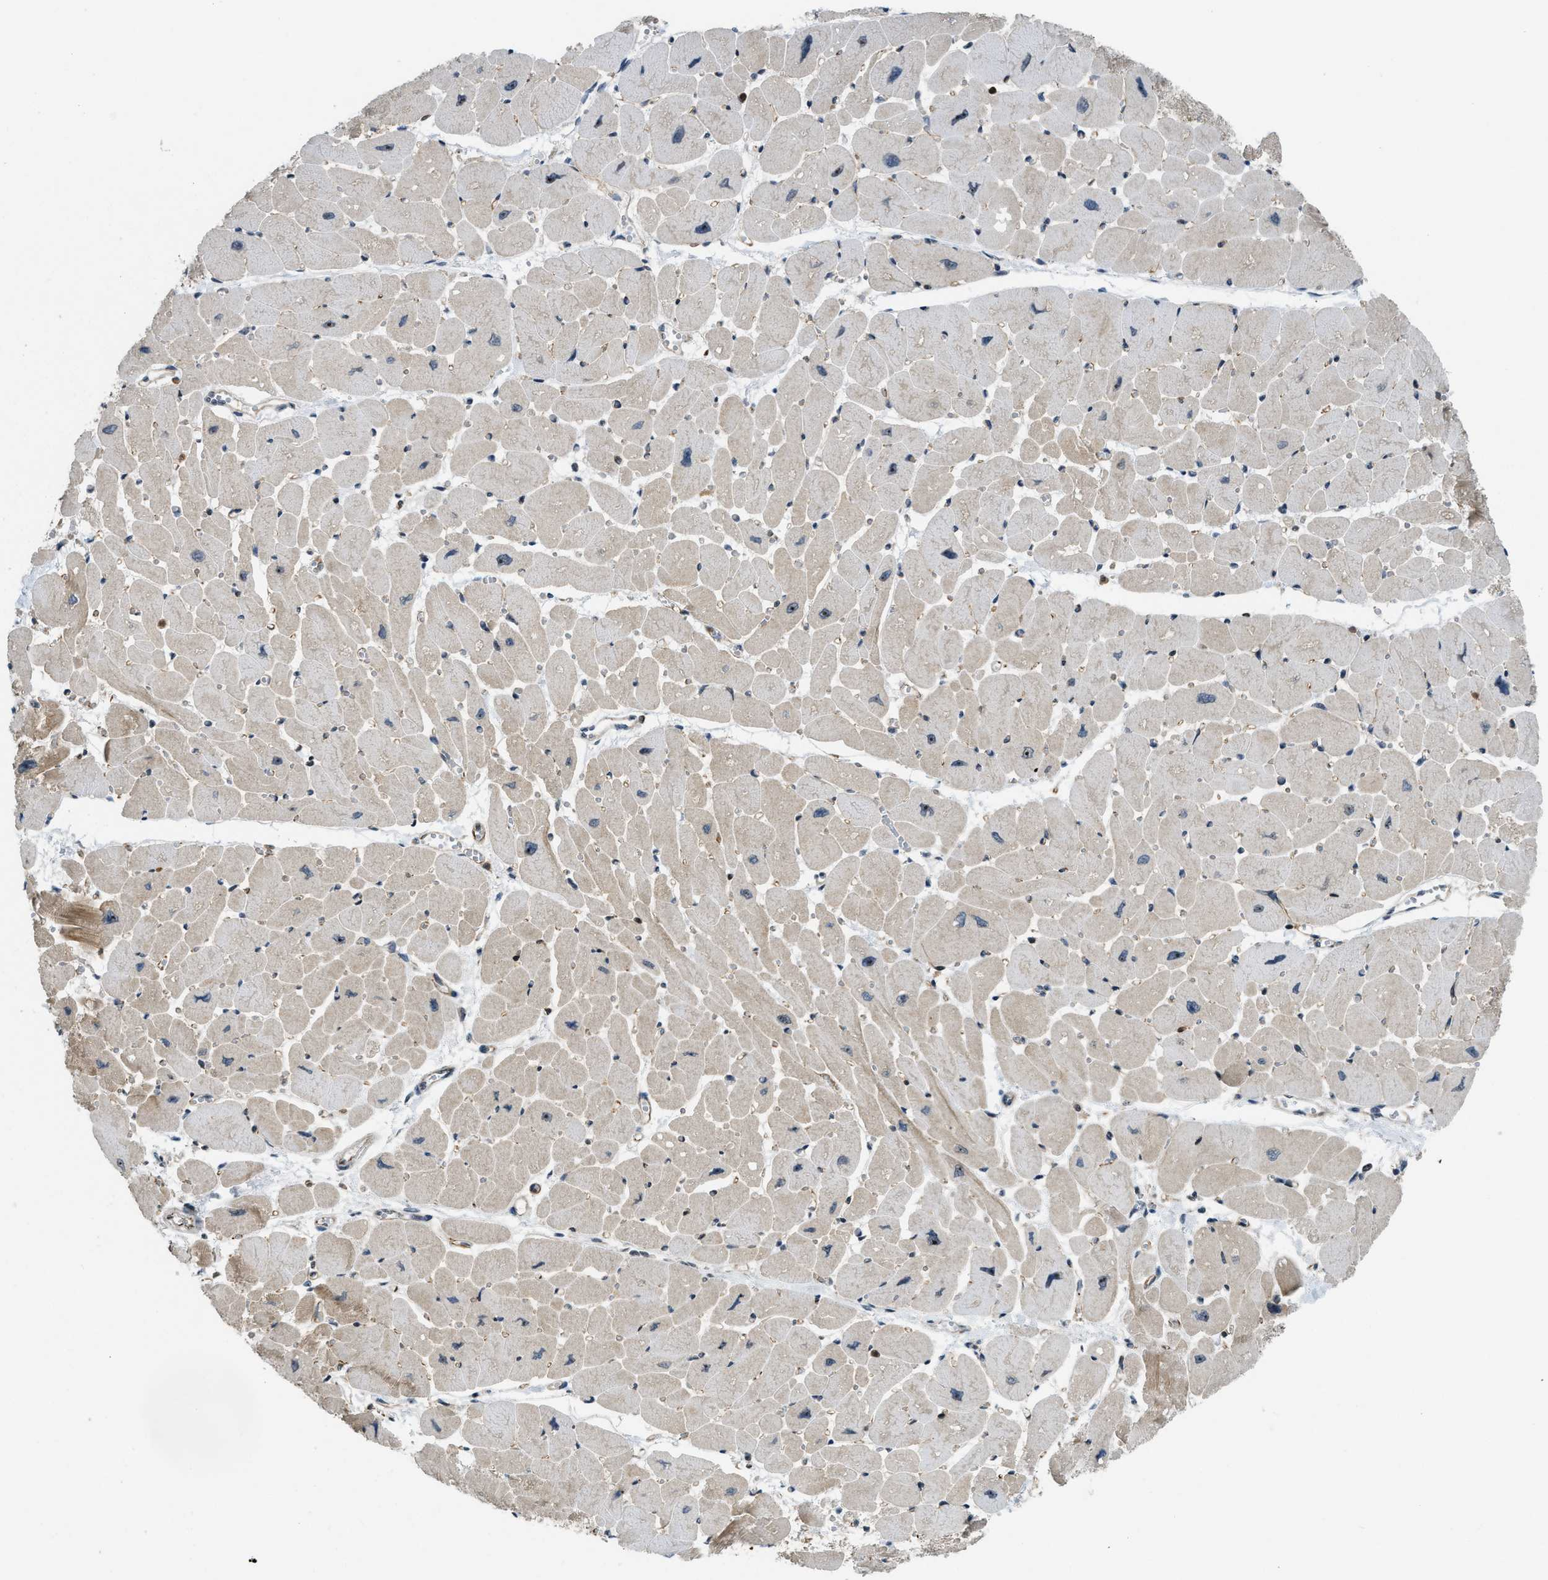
{"staining": {"intensity": "strong", "quantity": "25%-75%", "location": "cytoplasmic/membranous,nuclear"}, "tissue": "heart muscle", "cell_type": "Cardiomyocytes", "image_type": "normal", "snomed": [{"axis": "morphology", "description": "Normal tissue, NOS"}, {"axis": "topography", "description": "Heart"}], "caption": "Heart muscle stained with DAB (3,3'-diaminobenzidine) IHC displays high levels of strong cytoplasmic/membranous,nuclear staining in approximately 25%-75% of cardiomyocytes. The staining was performed using DAB (3,3'-diaminobenzidine) to visualize the protein expression in brown, while the nuclei were stained in blue with hematoxylin (Magnification: 20x).", "gene": "E2F1", "patient": {"sex": "female", "age": 54}}